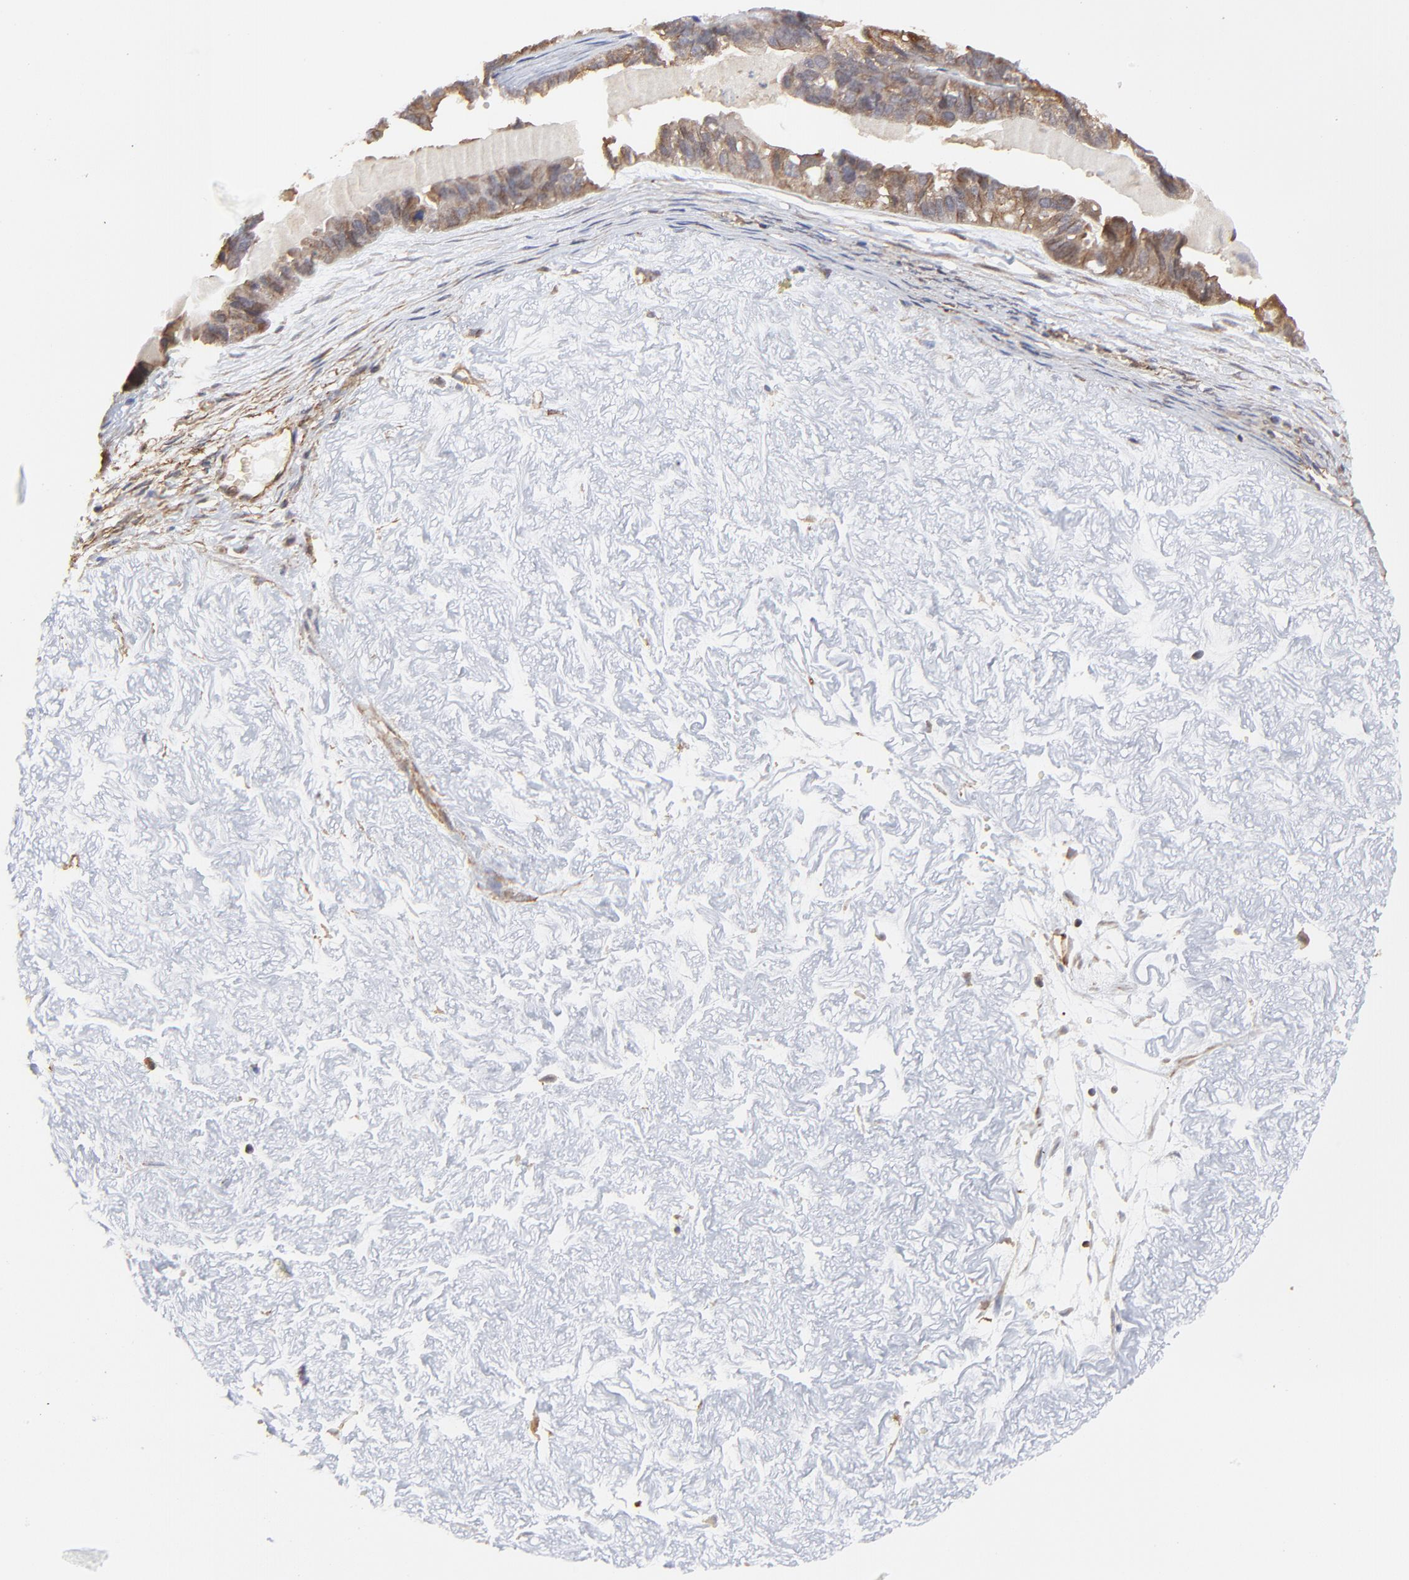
{"staining": {"intensity": "moderate", "quantity": ">75%", "location": "cytoplasmic/membranous"}, "tissue": "ovarian cancer", "cell_type": "Tumor cells", "image_type": "cancer", "snomed": [{"axis": "morphology", "description": "Carcinoma, endometroid"}, {"axis": "topography", "description": "Ovary"}], "caption": "Protein expression analysis of human ovarian endometroid carcinoma reveals moderate cytoplasmic/membranous positivity in approximately >75% of tumor cells. Immunohistochemistry (ihc) stains the protein in brown and the nuclei are stained blue.", "gene": "ARMT1", "patient": {"sex": "female", "age": 85}}